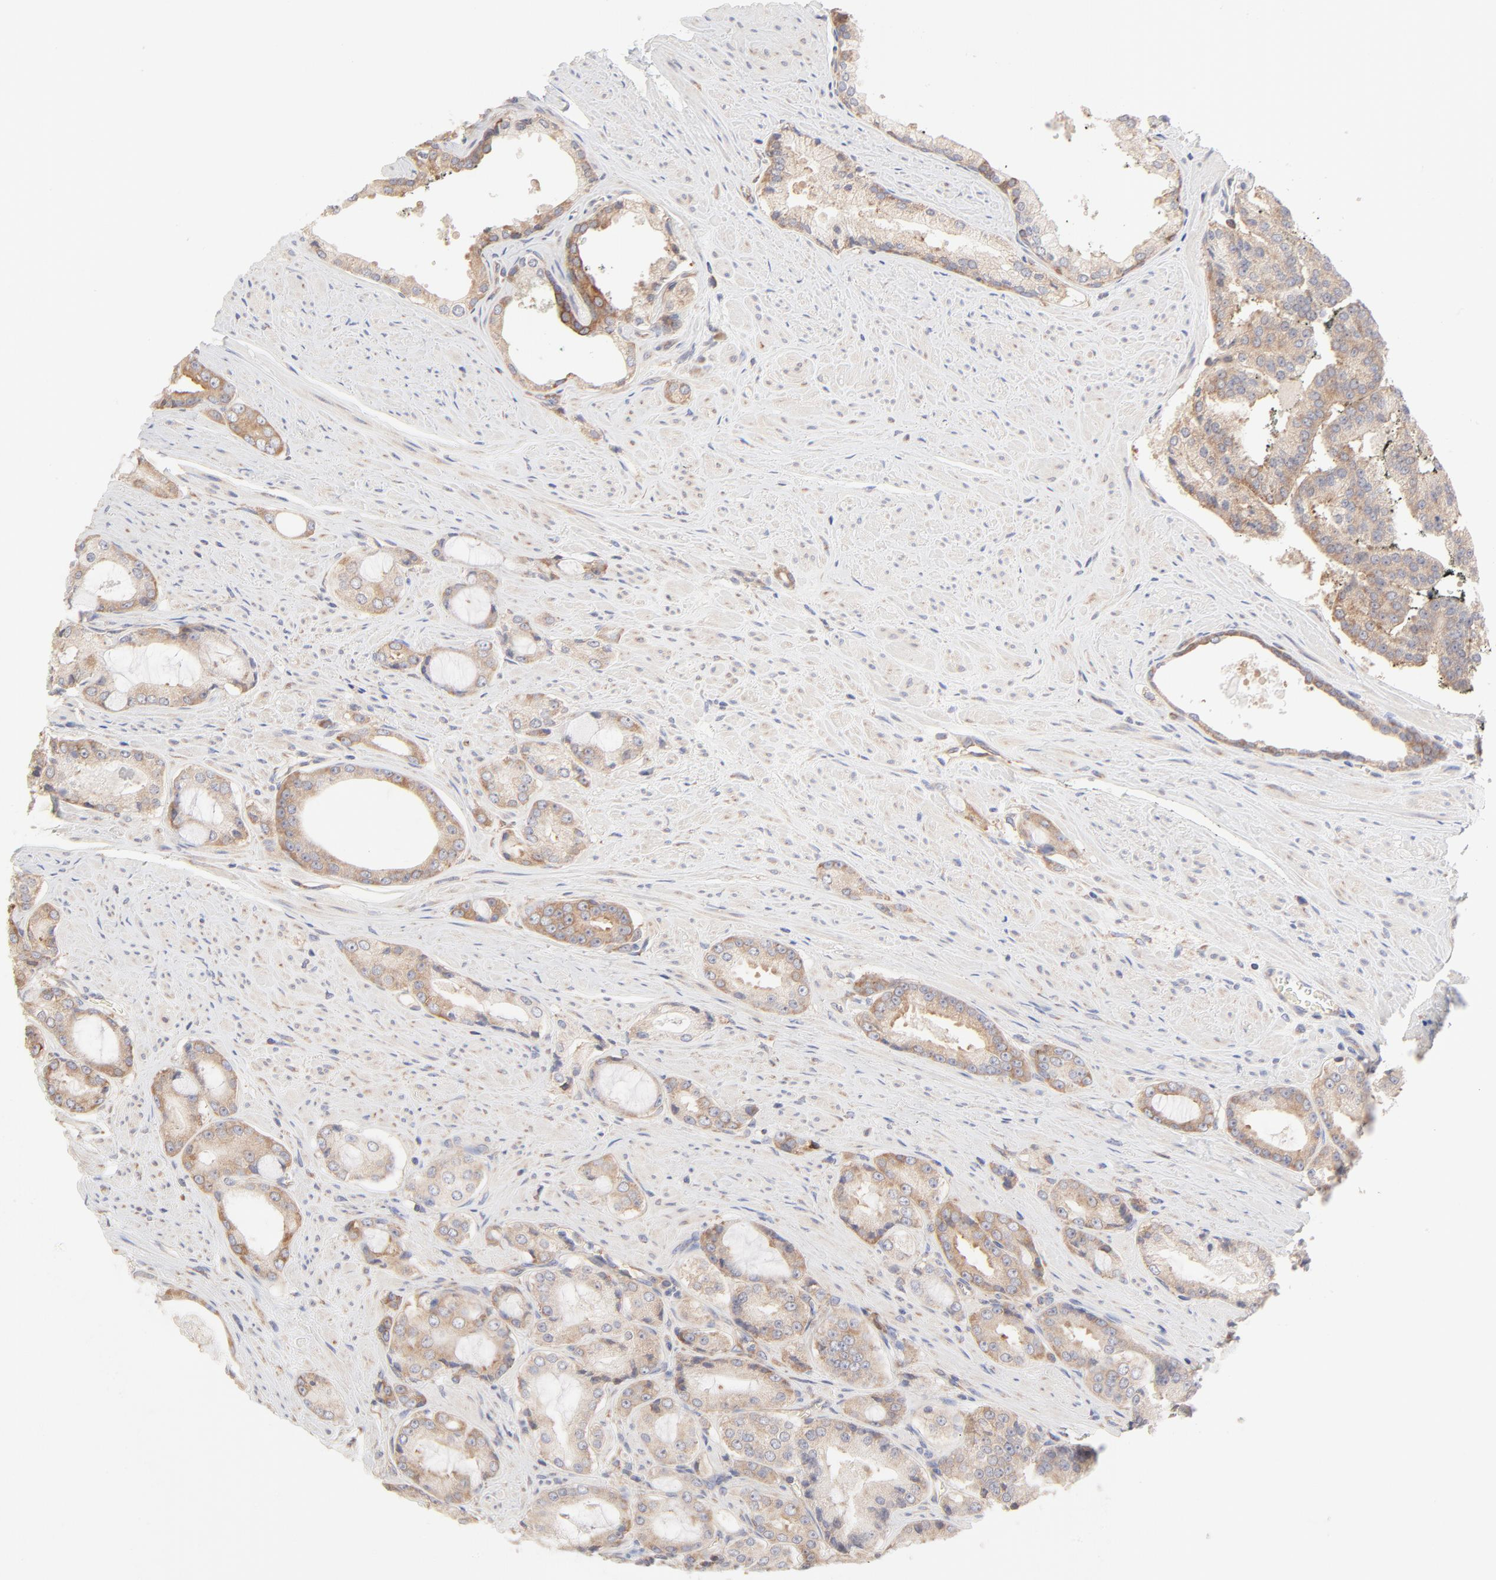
{"staining": {"intensity": "moderate", "quantity": ">75%", "location": "cytoplasmic/membranous"}, "tissue": "prostate cancer", "cell_type": "Tumor cells", "image_type": "cancer", "snomed": [{"axis": "morphology", "description": "Adenocarcinoma, Medium grade"}, {"axis": "topography", "description": "Prostate"}], "caption": "The image shows staining of prostate cancer (adenocarcinoma (medium-grade)), revealing moderate cytoplasmic/membranous protein positivity (brown color) within tumor cells.", "gene": "RPS21", "patient": {"sex": "male", "age": 60}}